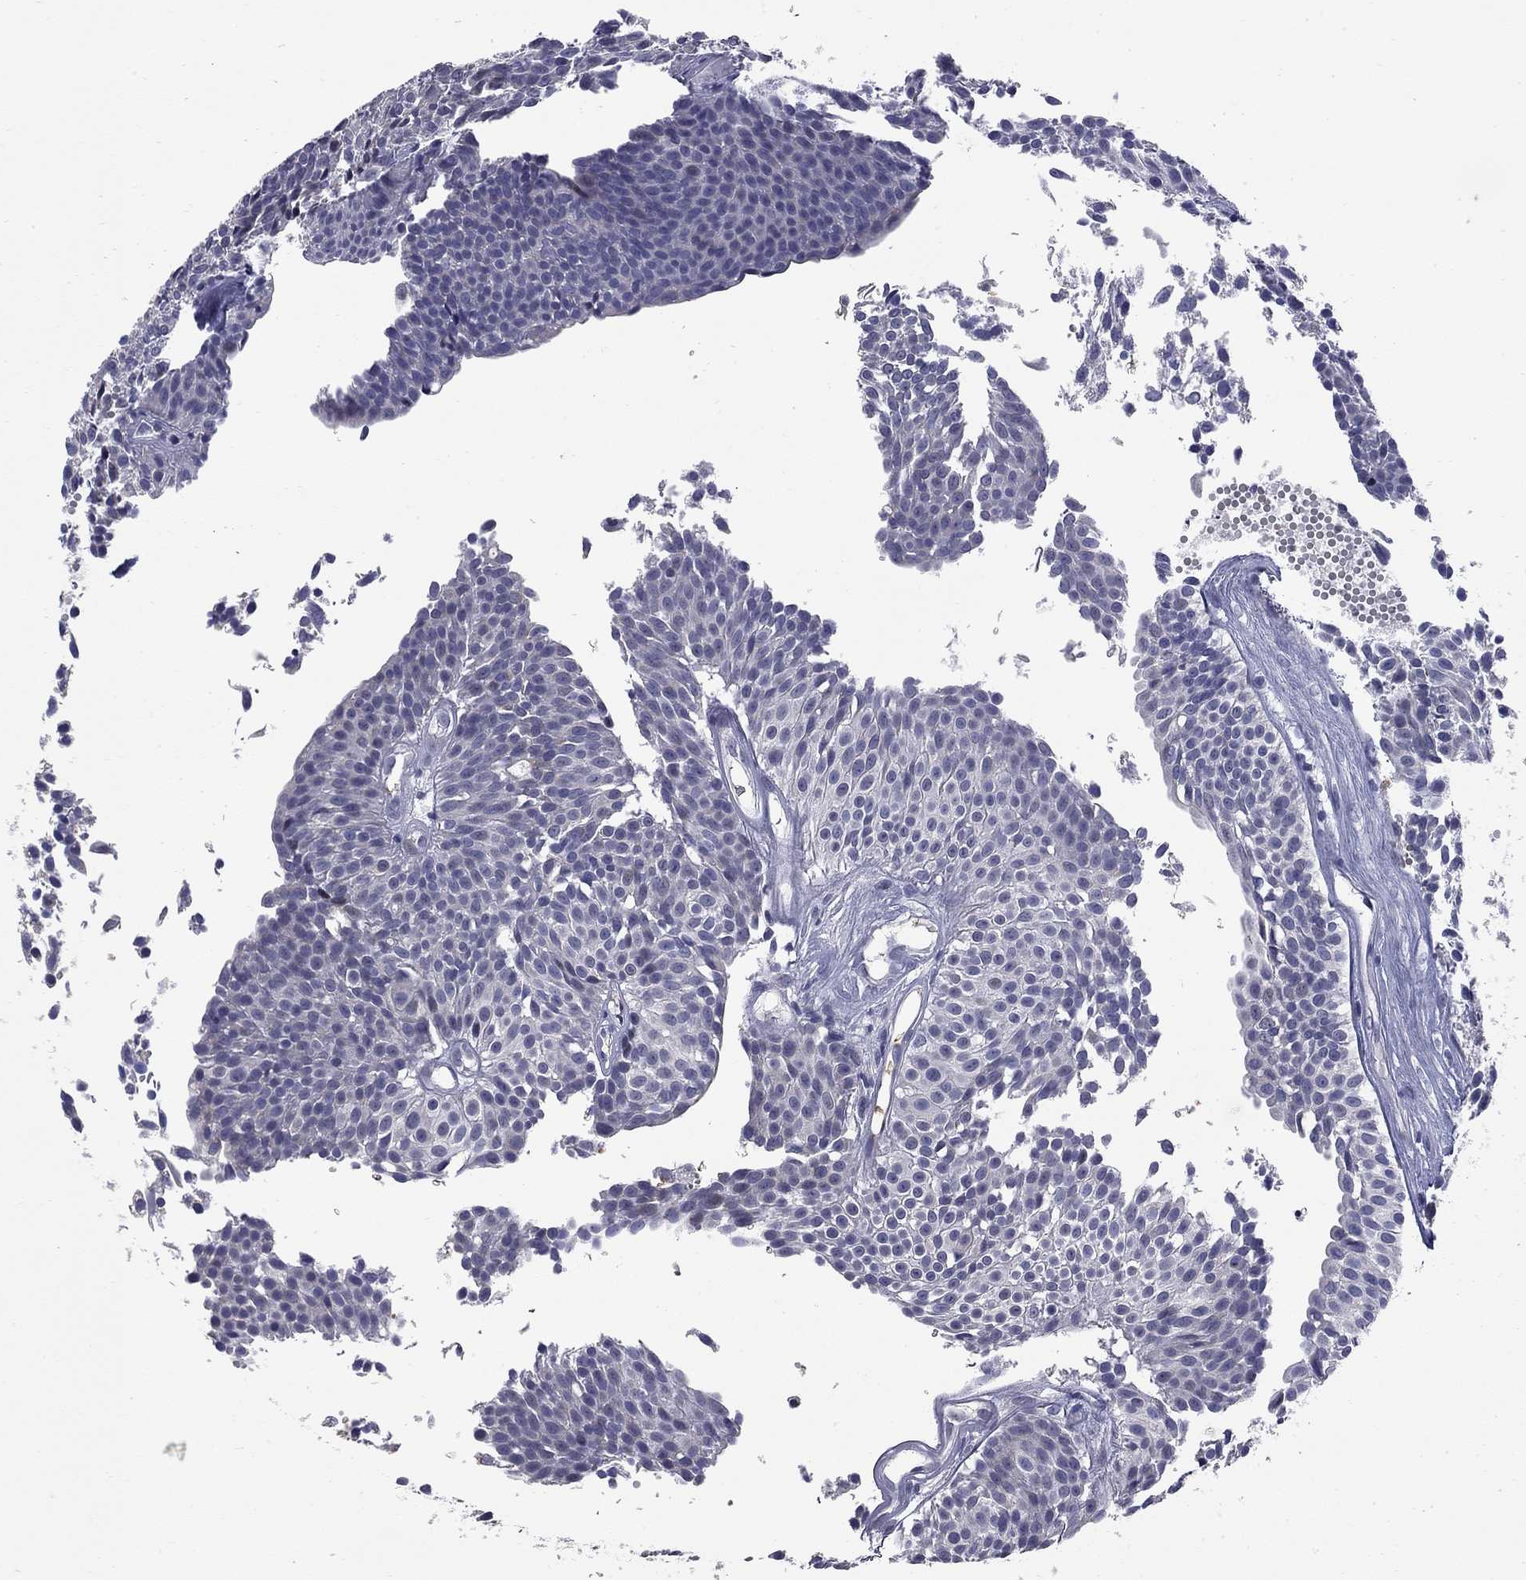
{"staining": {"intensity": "negative", "quantity": "none", "location": "none"}, "tissue": "urothelial cancer", "cell_type": "Tumor cells", "image_type": "cancer", "snomed": [{"axis": "morphology", "description": "Urothelial carcinoma, Low grade"}, {"axis": "topography", "description": "Urinary bladder"}], "caption": "Low-grade urothelial carcinoma stained for a protein using IHC shows no positivity tumor cells.", "gene": "HTR4", "patient": {"sex": "male", "age": 63}}